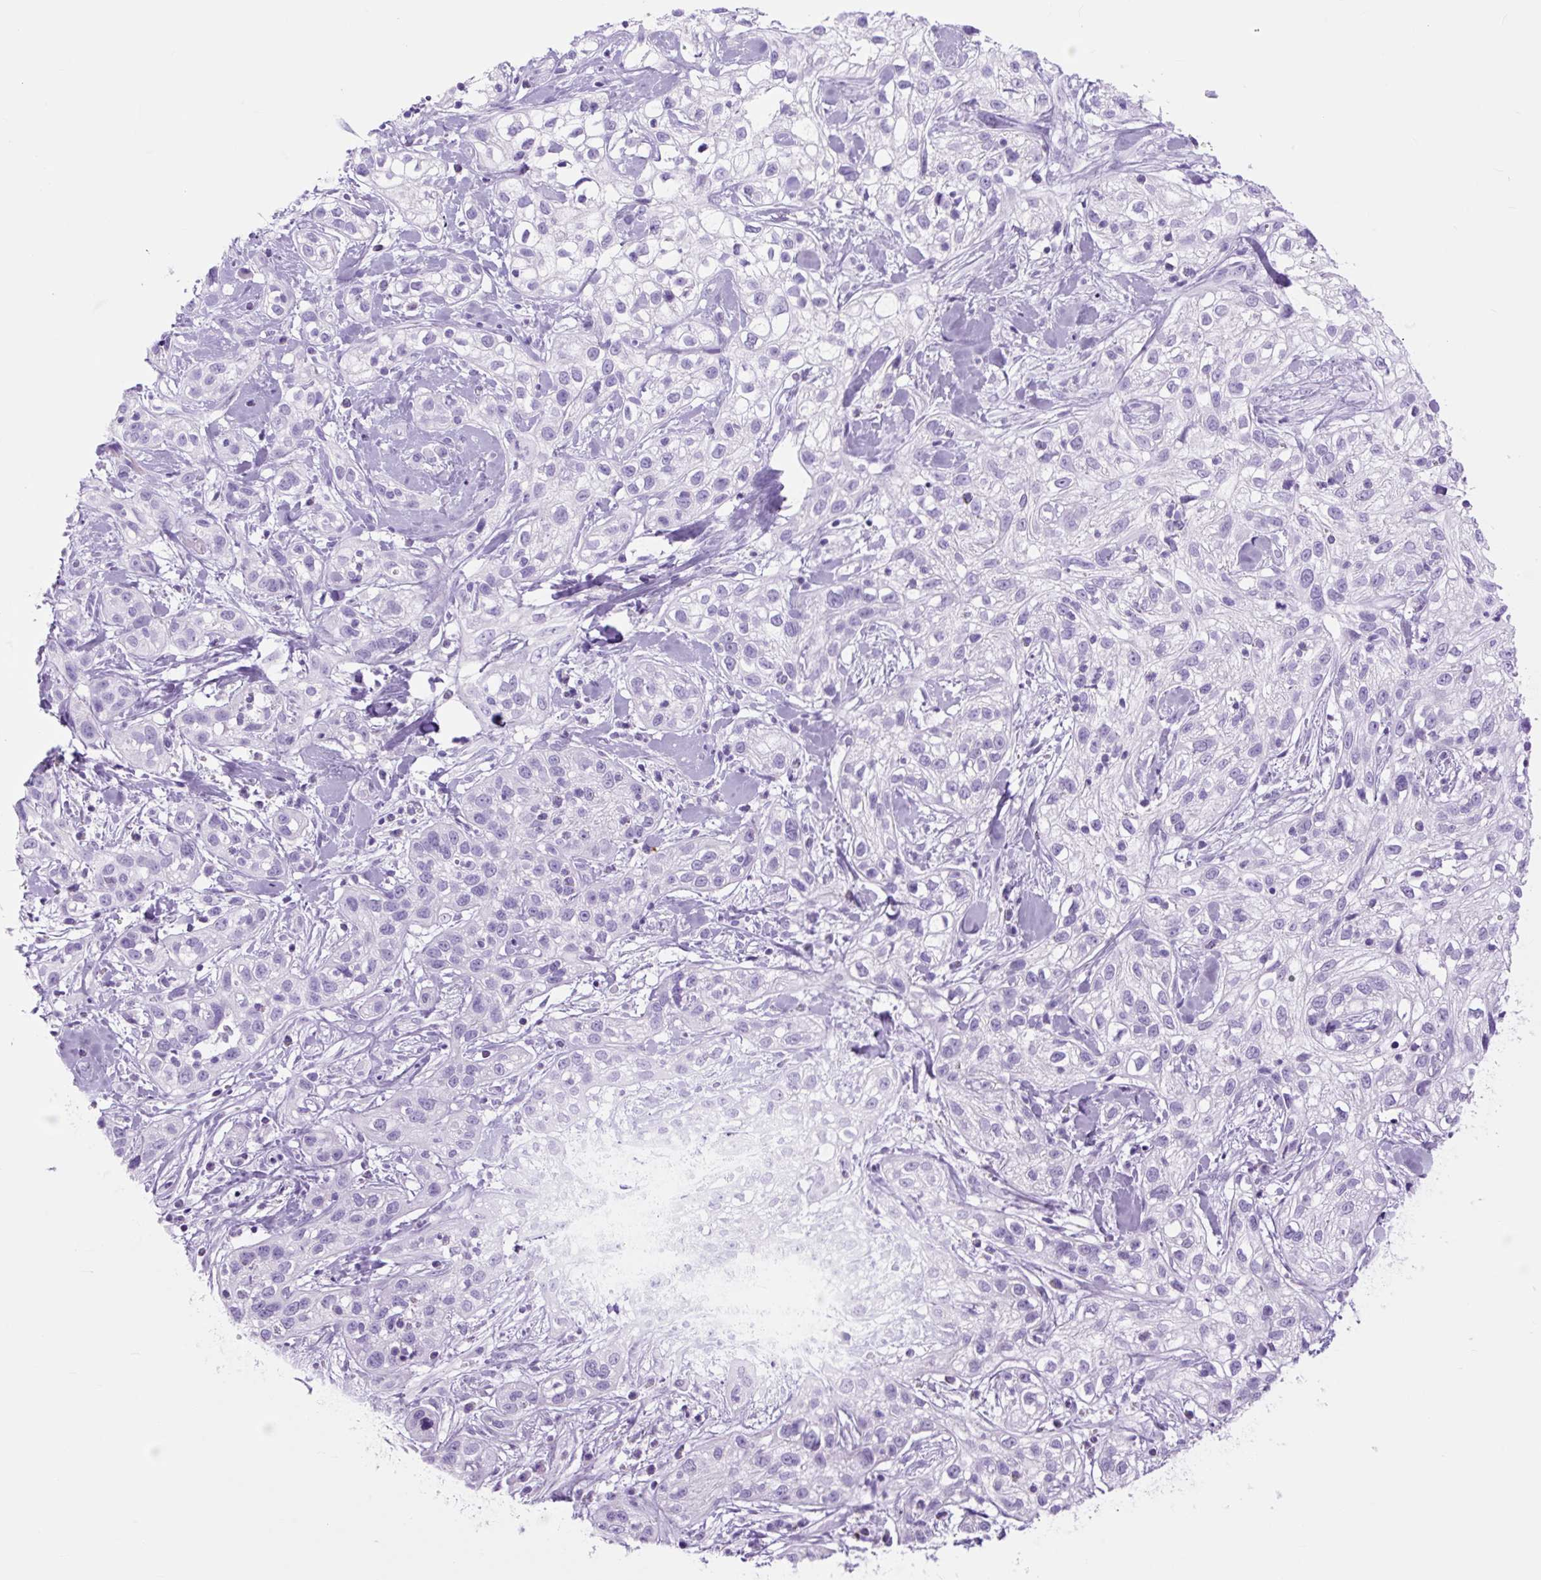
{"staining": {"intensity": "negative", "quantity": "none", "location": "none"}, "tissue": "skin cancer", "cell_type": "Tumor cells", "image_type": "cancer", "snomed": [{"axis": "morphology", "description": "Squamous cell carcinoma, NOS"}, {"axis": "topography", "description": "Skin"}], "caption": "High magnification brightfield microscopy of squamous cell carcinoma (skin) stained with DAB (brown) and counterstained with hematoxylin (blue): tumor cells show no significant staining.", "gene": "TFF2", "patient": {"sex": "male", "age": 82}}